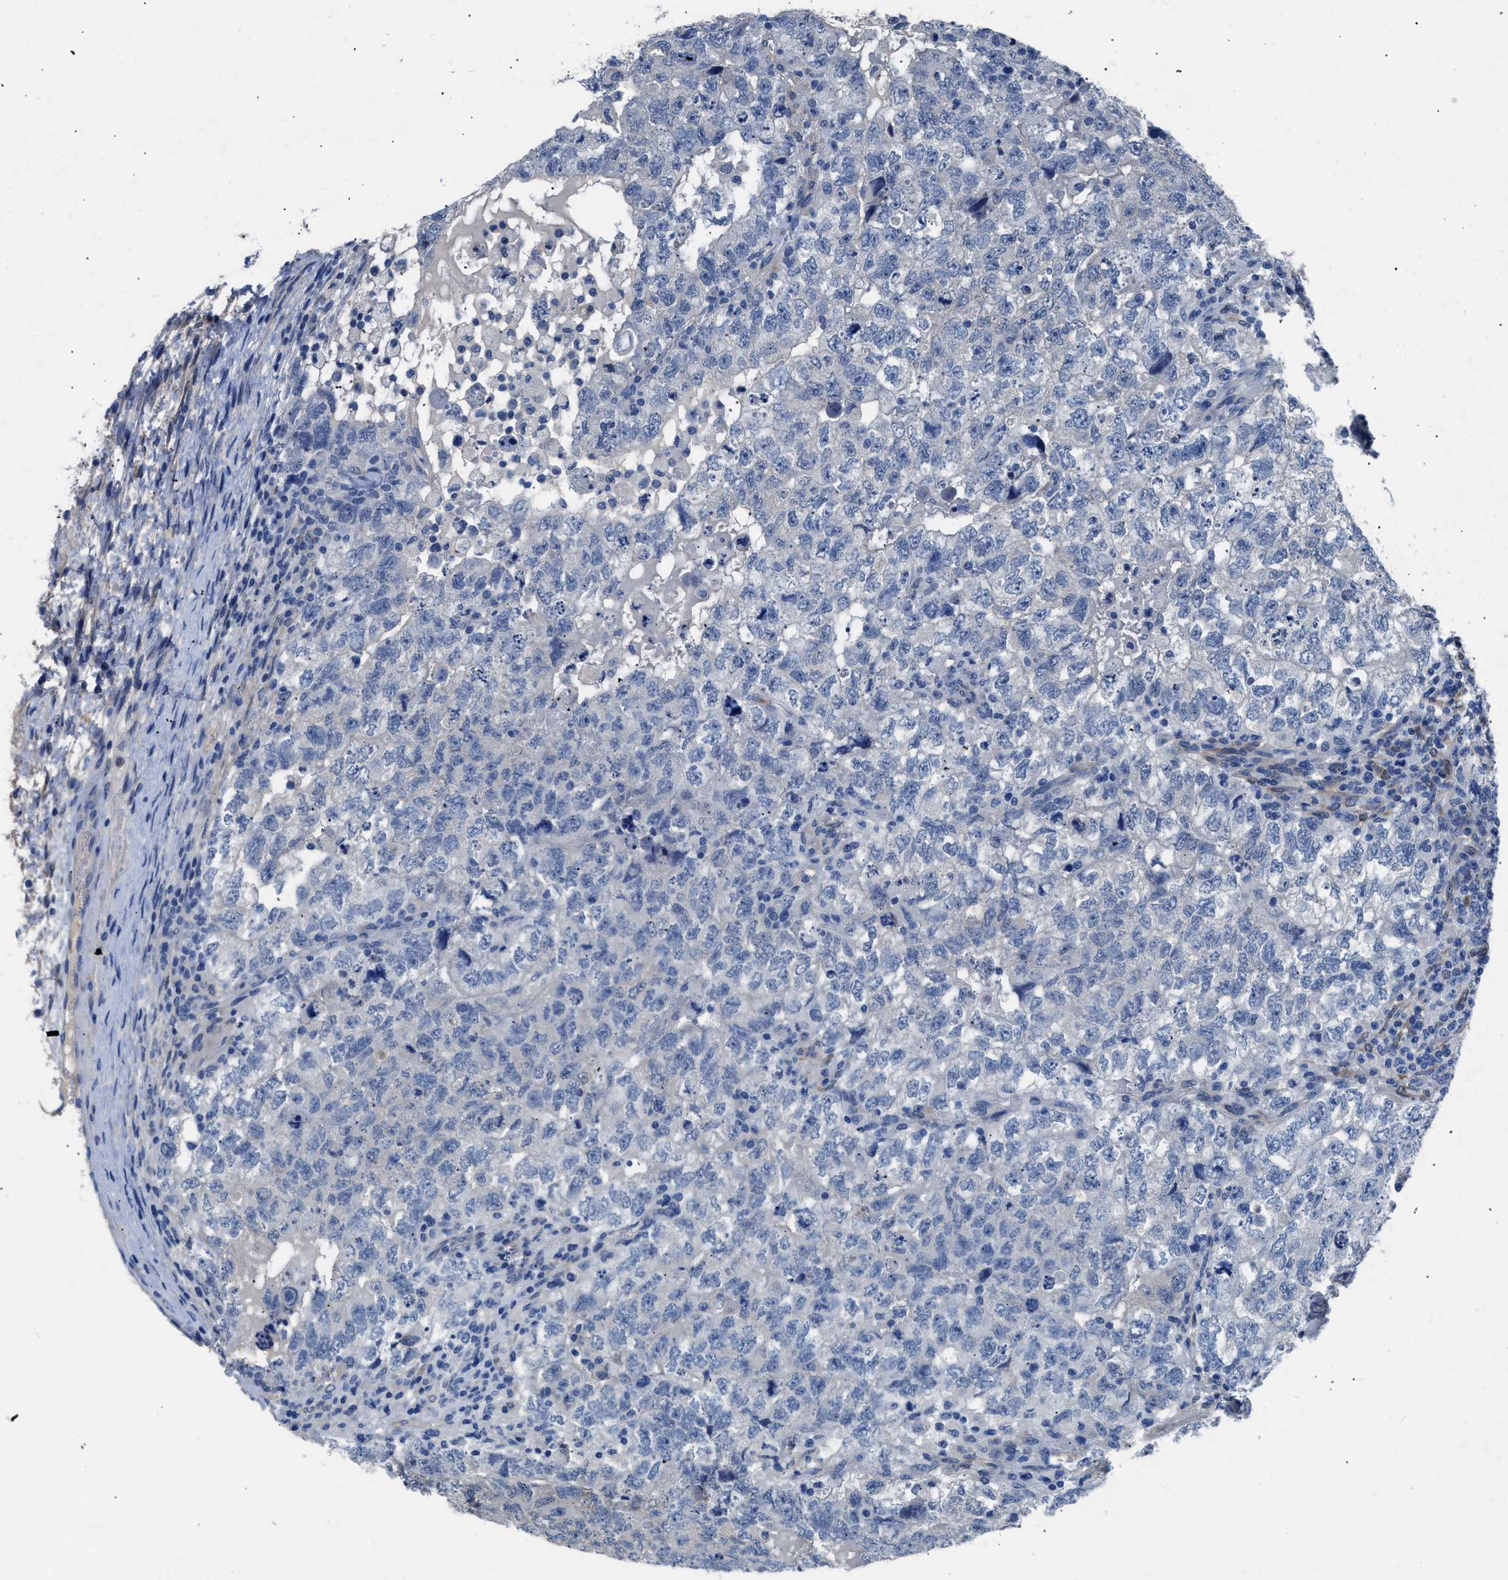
{"staining": {"intensity": "negative", "quantity": "none", "location": "none"}, "tissue": "testis cancer", "cell_type": "Tumor cells", "image_type": "cancer", "snomed": [{"axis": "morphology", "description": "Carcinoma, Embryonal, NOS"}, {"axis": "topography", "description": "Testis"}], "caption": "Protein analysis of testis embryonal carcinoma reveals no significant expression in tumor cells.", "gene": "RBP1", "patient": {"sex": "male", "age": 36}}